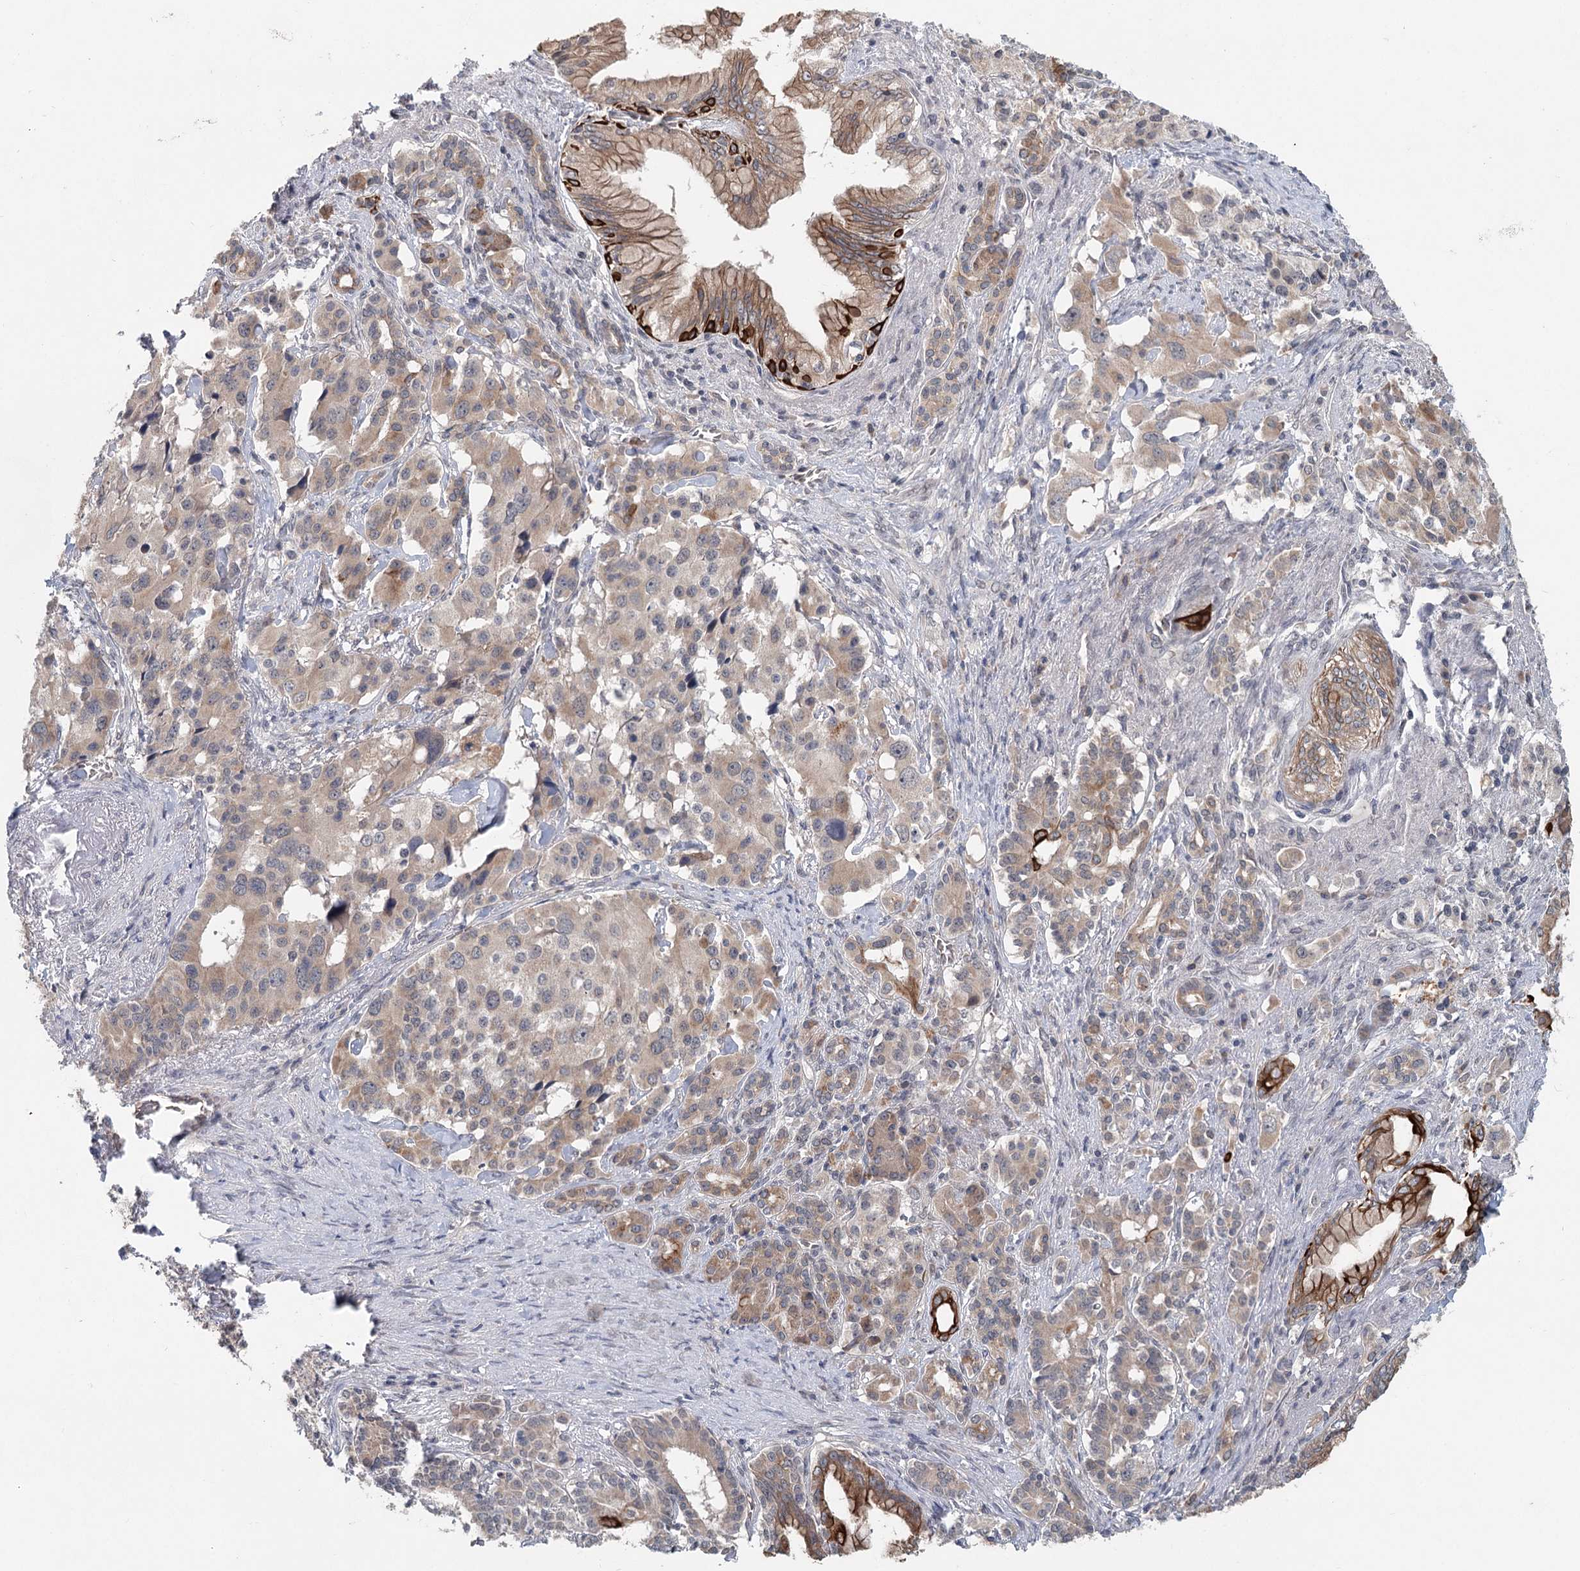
{"staining": {"intensity": "weak", "quantity": ">75%", "location": "cytoplasmic/membranous"}, "tissue": "pancreatic cancer", "cell_type": "Tumor cells", "image_type": "cancer", "snomed": [{"axis": "morphology", "description": "Adenocarcinoma, NOS"}, {"axis": "topography", "description": "Pancreas"}], "caption": "Immunohistochemistry (IHC) of human pancreatic adenocarcinoma reveals low levels of weak cytoplasmic/membranous expression in approximately >75% of tumor cells.", "gene": "FBXO7", "patient": {"sex": "female", "age": 74}}